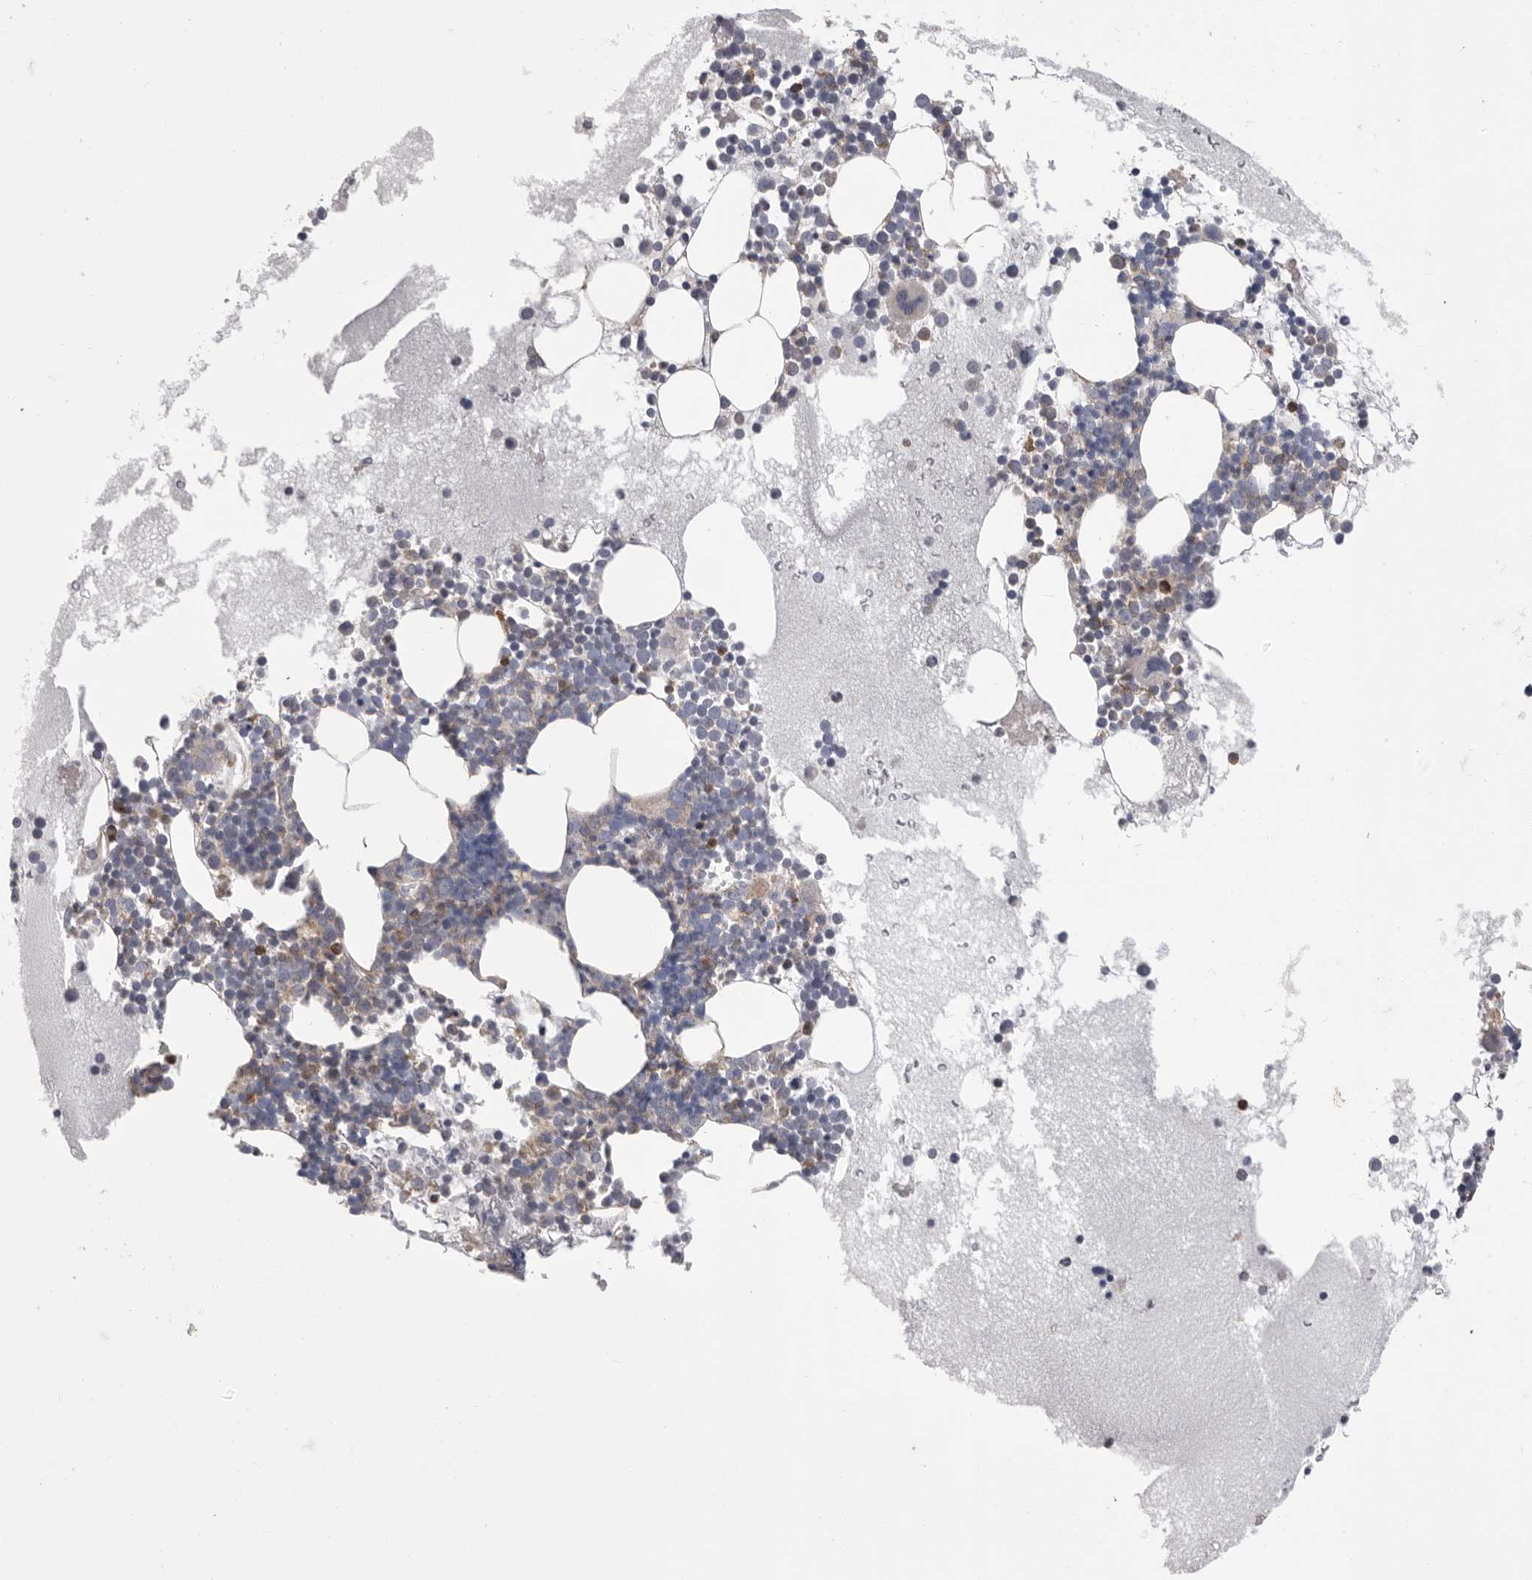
{"staining": {"intensity": "moderate", "quantity": "<25%", "location": "cytoplasmic/membranous"}, "tissue": "bone marrow", "cell_type": "Hematopoietic cells", "image_type": "normal", "snomed": [{"axis": "morphology", "description": "Normal tissue, NOS"}, {"axis": "morphology", "description": "Inflammation, NOS"}, {"axis": "topography", "description": "Bone marrow"}], "caption": "Immunohistochemistry (IHC) staining of benign bone marrow, which shows low levels of moderate cytoplasmic/membranous positivity in approximately <25% of hematopoietic cells indicating moderate cytoplasmic/membranous protein staining. The staining was performed using DAB (3,3'-diaminobenzidine) (brown) for protein detection and nuclei were counterstained in hematoxylin (blue).", "gene": "SIGLEC10", "patient": {"sex": "female", "age": 45}}